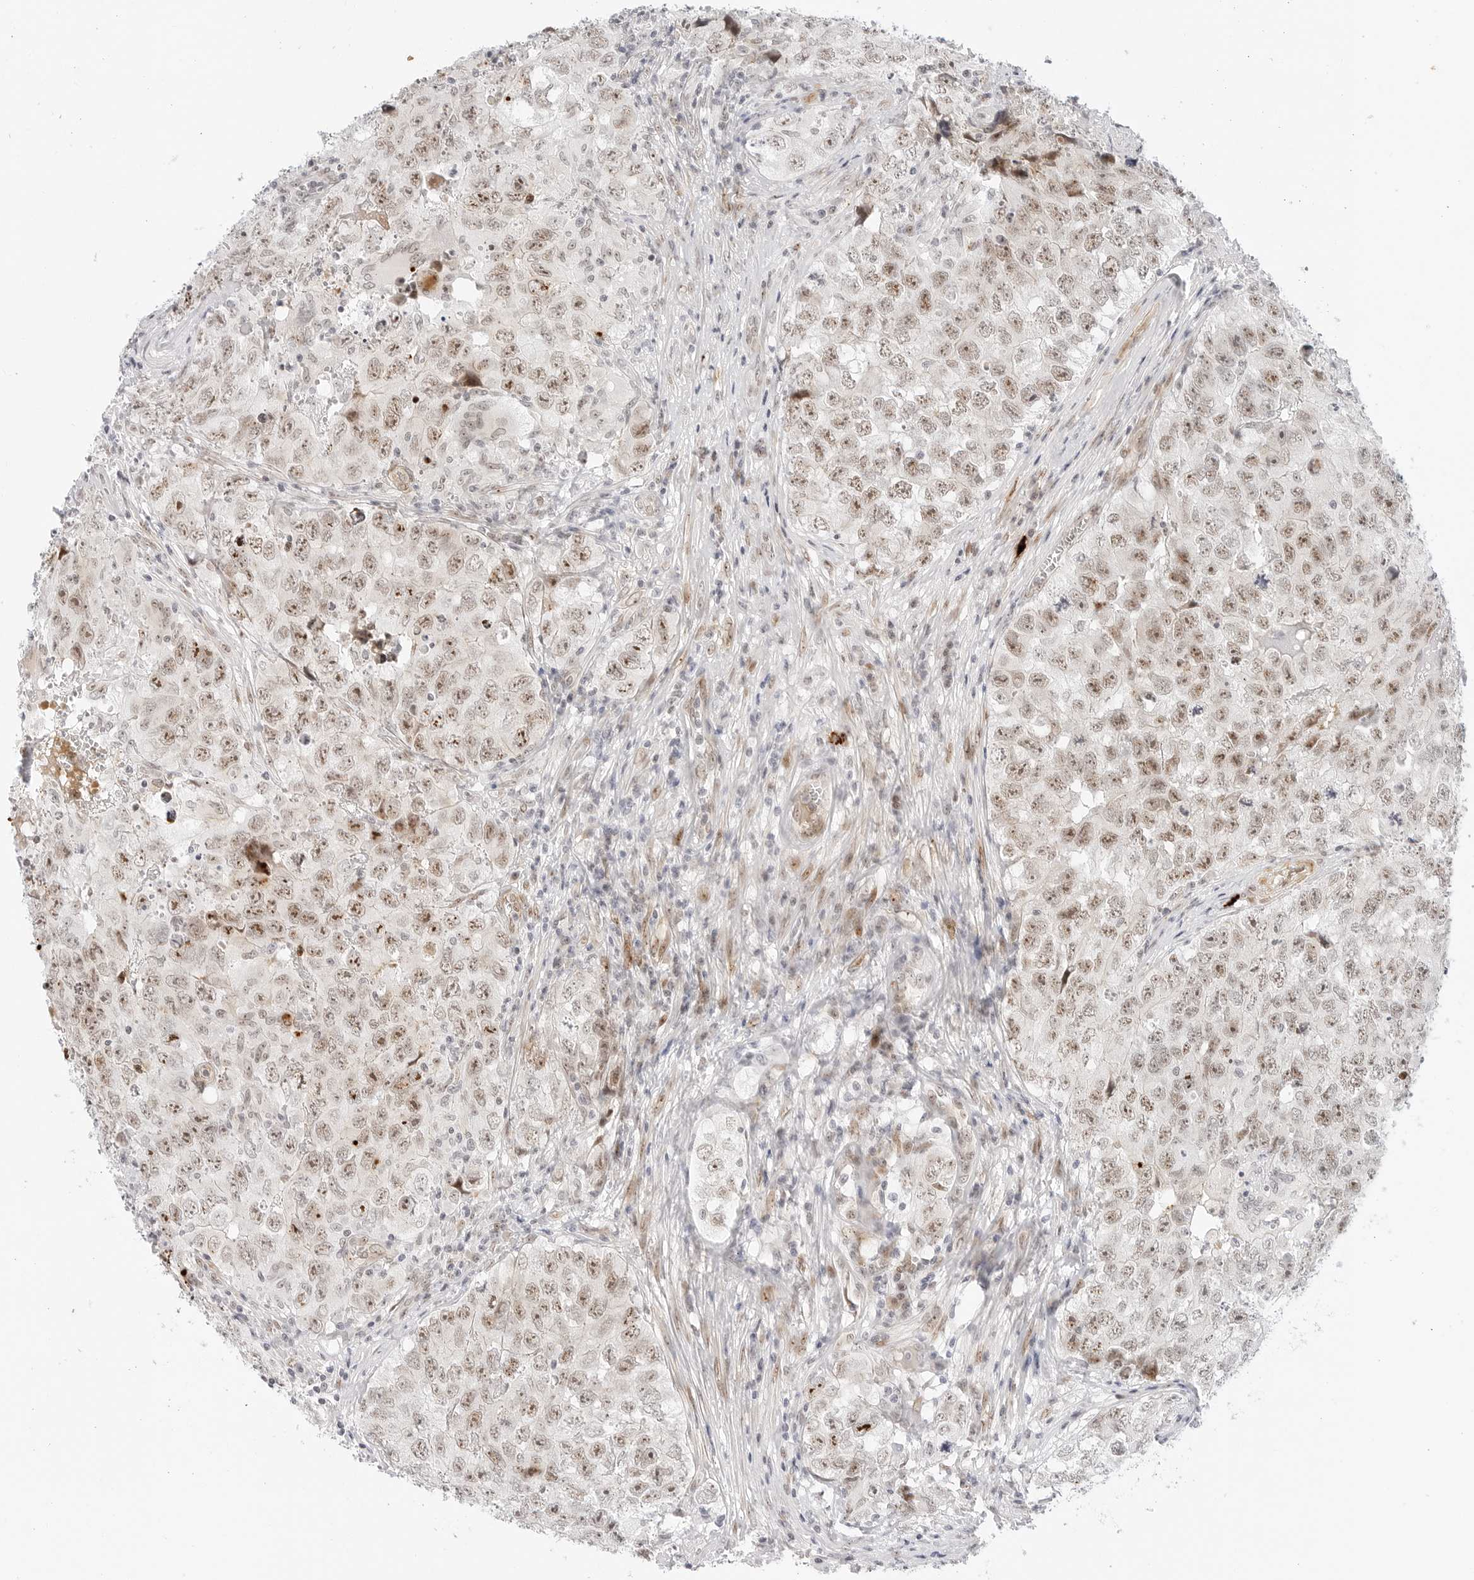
{"staining": {"intensity": "moderate", "quantity": "25%-75%", "location": "nuclear"}, "tissue": "testis cancer", "cell_type": "Tumor cells", "image_type": "cancer", "snomed": [{"axis": "morphology", "description": "Seminoma, NOS"}, {"axis": "morphology", "description": "Carcinoma, Embryonal, NOS"}, {"axis": "topography", "description": "Testis"}], "caption": "Testis embryonal carcinoma stained with DAB (3,3'-diaminobenzidine) immunohistochemistry displays medium levels of moderate nuclear staining in about 25%-75% of tumor cells. The staining is performed using DAB (3,3'-diaminobenzidine) brown chromogen to label protein expression. The nuclei are counter-stained blue using hematoxylin.", "gene": "HIPK3", "patient": {"sex": "male", "age": 43}}